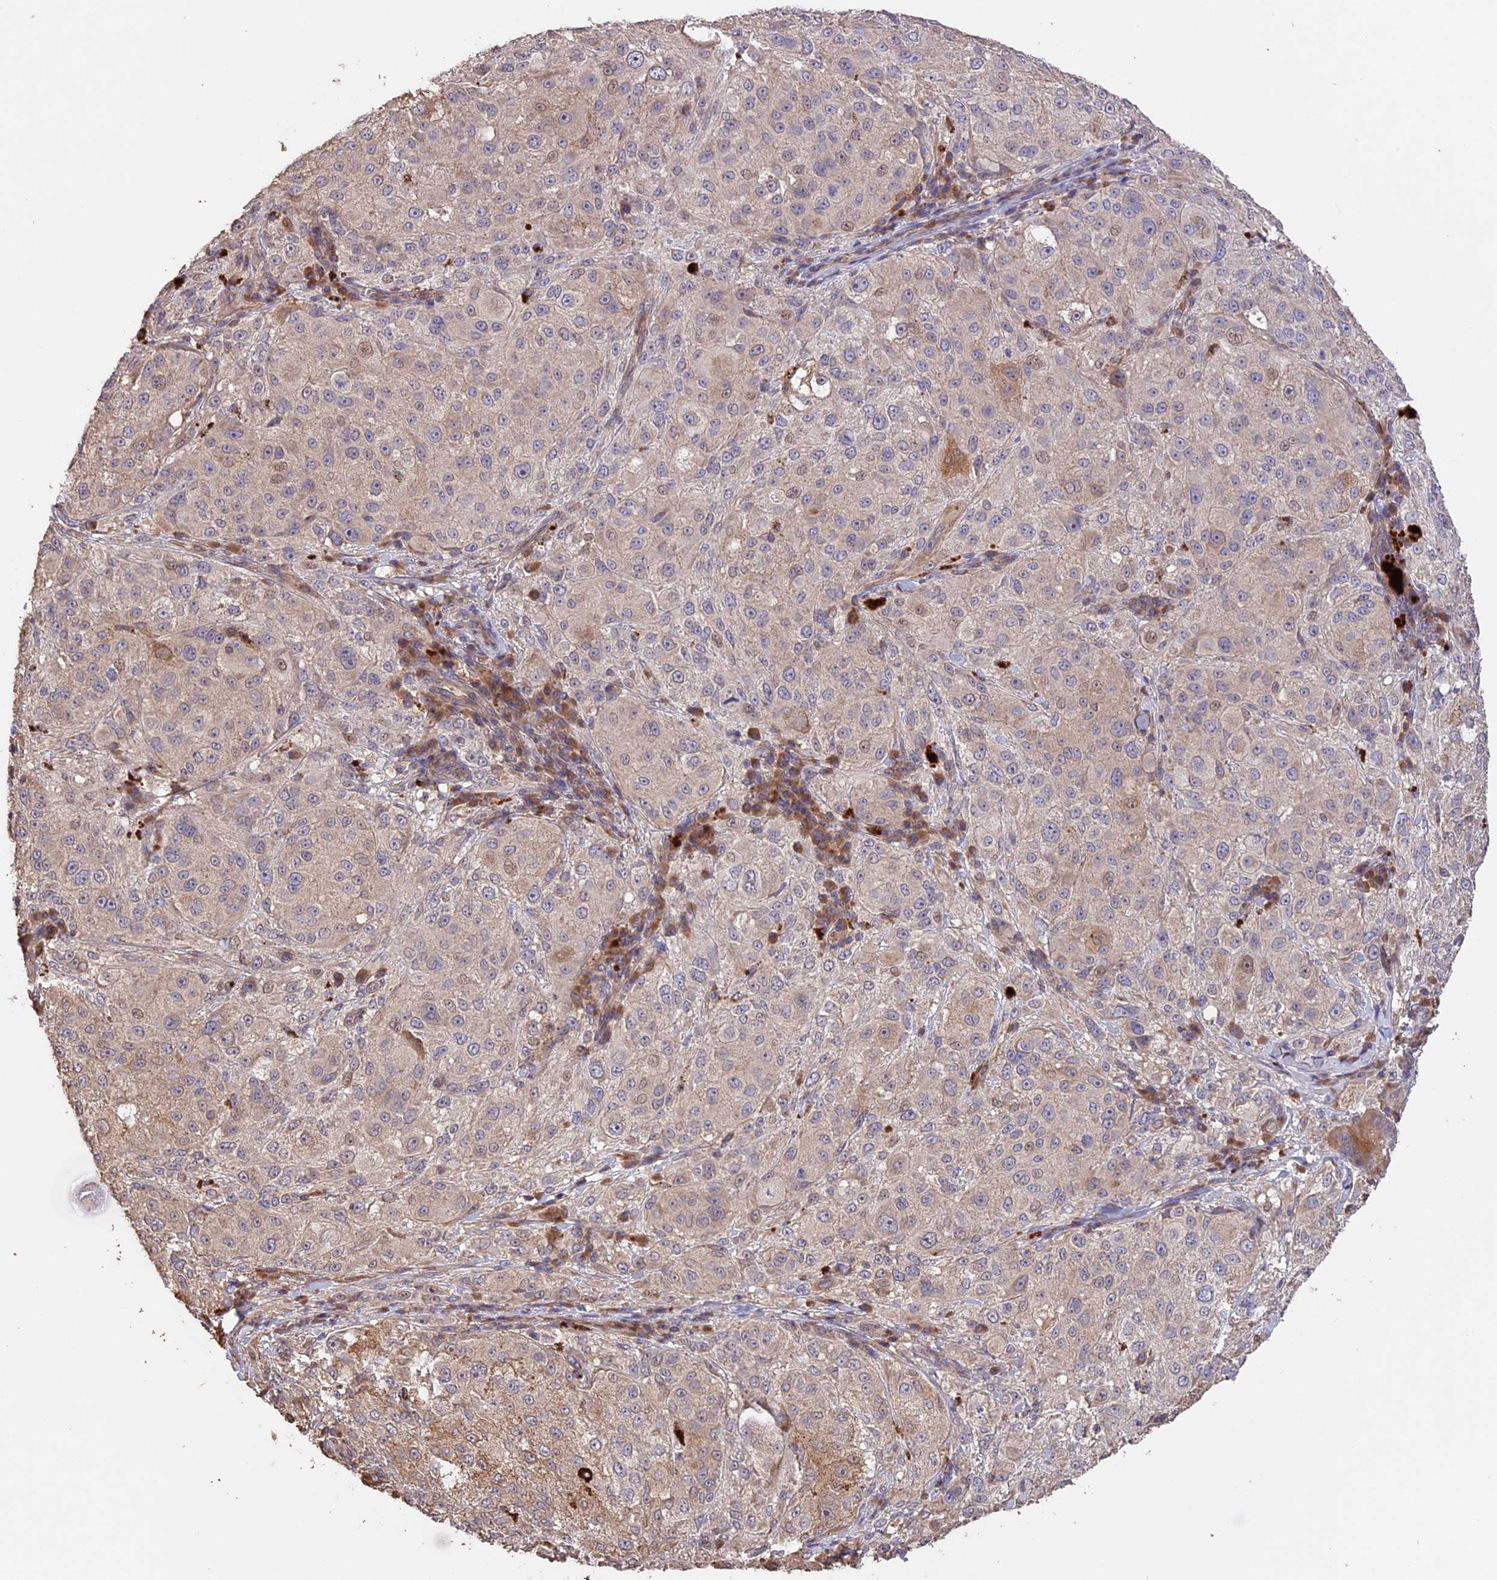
{"staining": {"intensity": "weak", "quantity": "<25%", "location": "cytoplasmic/membranous"}, "tissue": "melanoma", "cell_type": "Tumor cells", "image_type": "cancer", "snomed": [{"axis": "morphology", "description": "Necrosis, NOS"}, {"axis": "morphology", "description": "Malignant melanoma, NOS"}, {"axis": "topography", "description": "Skin"}], "caption": "DAB immunohistochemical staining of malignant melanoma shows no significant positivity in tumor cells.", "gene": "RASAL1", "patient": {"sex": "female", "age": 87}}